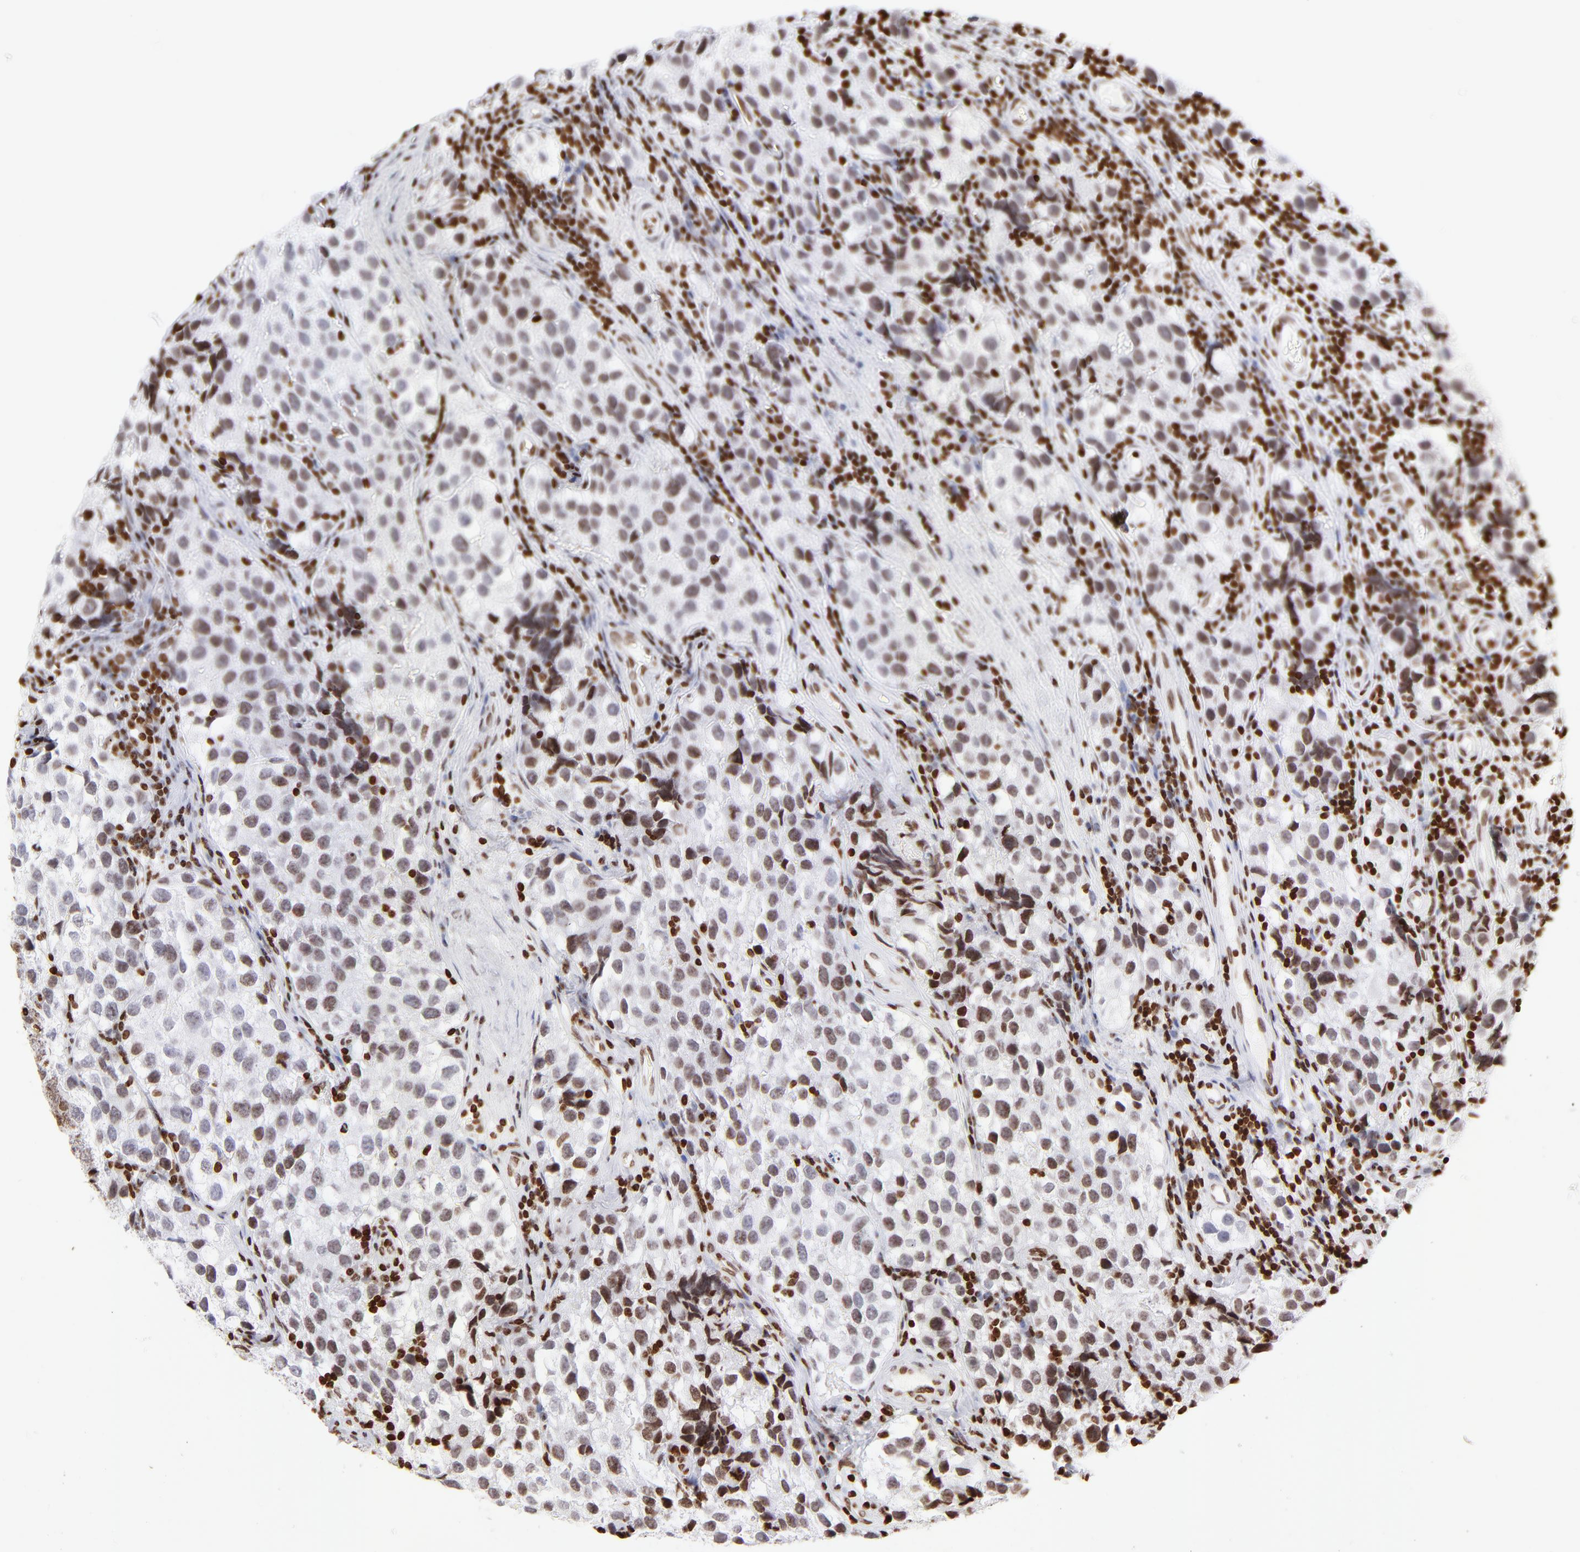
{"staining": {"intensity": "moderate", "quantity": "25%-75%", "location": "nuclear"}, "tissue": "testis cancer", "cell_type": "Tumor cells", "image_type": "cancer", "snomed": [{"axis": "morphology", "description": "Seminoma, NOS"}, {"axis": "topography", "description": "Testis"}], "caption": "Immunohistochemistry staining of seminoma (testis), which displays medium levels of moderate nuclear positivity in about 25%-75% of tumor cells indicating moderate nuclear protein staining. The staining was performed using DAB (brown) for protein detection and nuclei were counterstained in hematoxylin (blue).", "gene": "RTL4", "patient": {"sex": "male", "age": 39}}